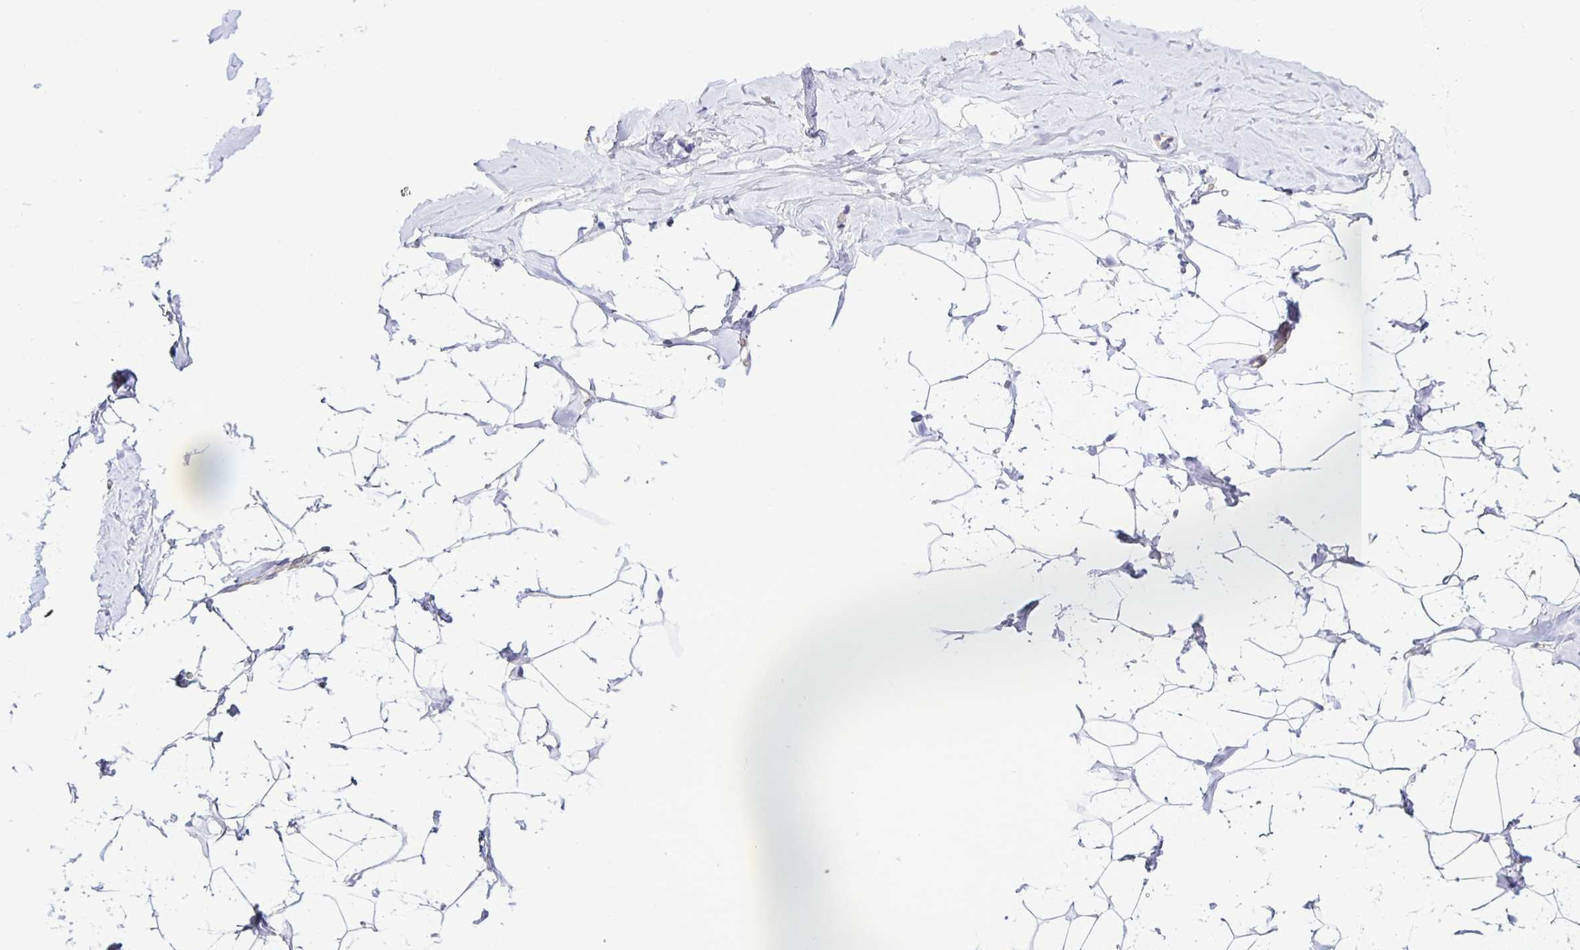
{"staining": {"intensity": "negative", "quantity": "none", "location": "none"}, "tissue": "breast", "cell_type": "Adipocytes", "image_type": "normal", "snomed": [{"axis": "morphology", "description": "Normal tissue, NOS"}, {"axis": "topography", "description": "Breast"}], "caption": "High power microscopy histopathology image of an IHC photomicrograph of unremarkable breast, revealing no significant positivity in adipocytes.", "gene": "BOLL", "patient": {"sex": "female", "age": 32}}